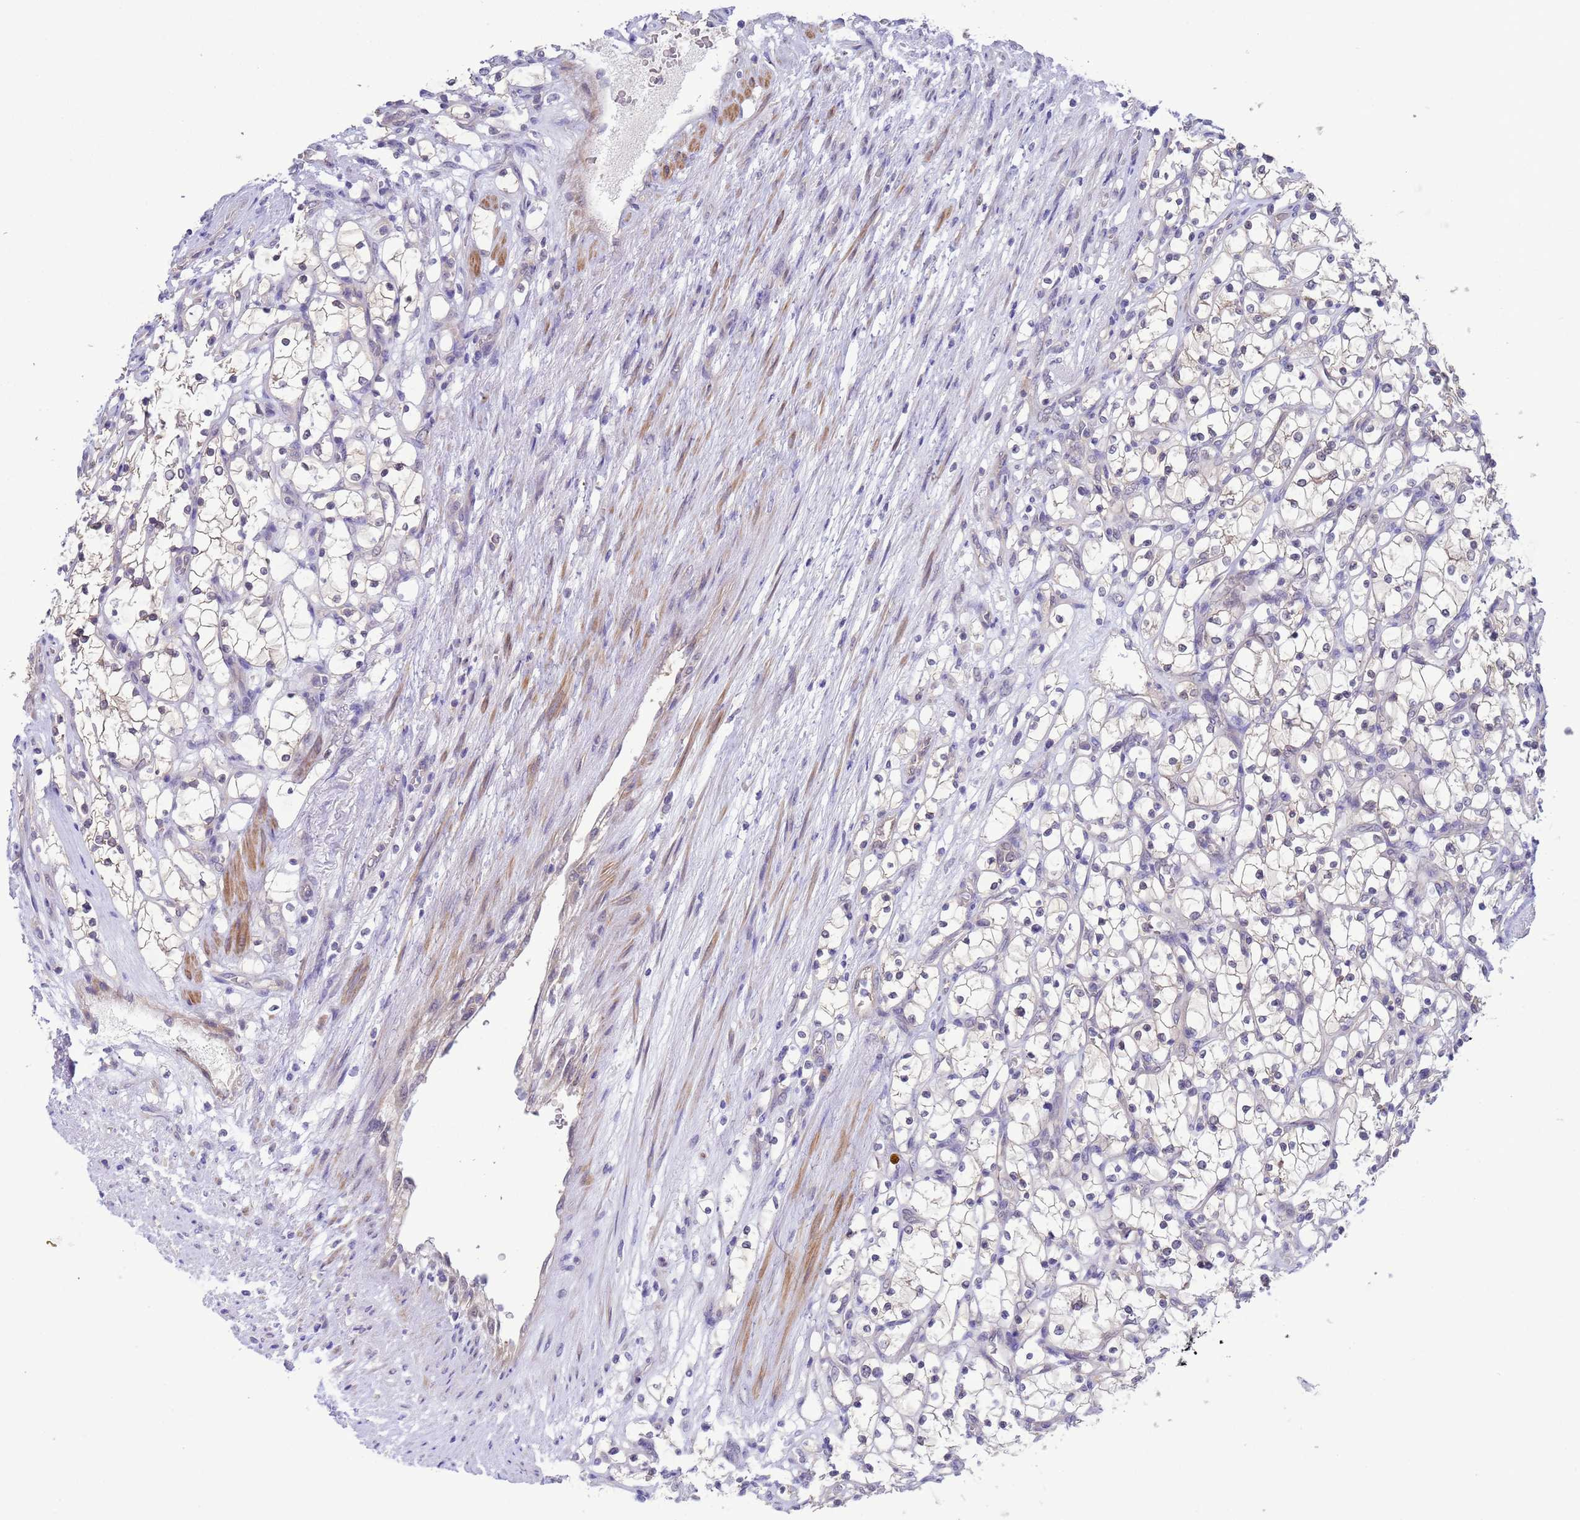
{"staining": {"intensity": "negative", "quantity": "none", "location": "none"}, "tissue": "renal cancer", "cell_type": "Tumor cells", "image_type": "cancer", "snomed": [{"axis": "morphology", "description": "Adenocarcinoma, NOS"}, {"axis": "topography", "description": "Kidney"}], "caption": "The histopathology image reveals no staining of tumor cells in renal adenocarcinoma.", "gene": "ZNF461", "patient": {"sex": "female", "age": 69}}